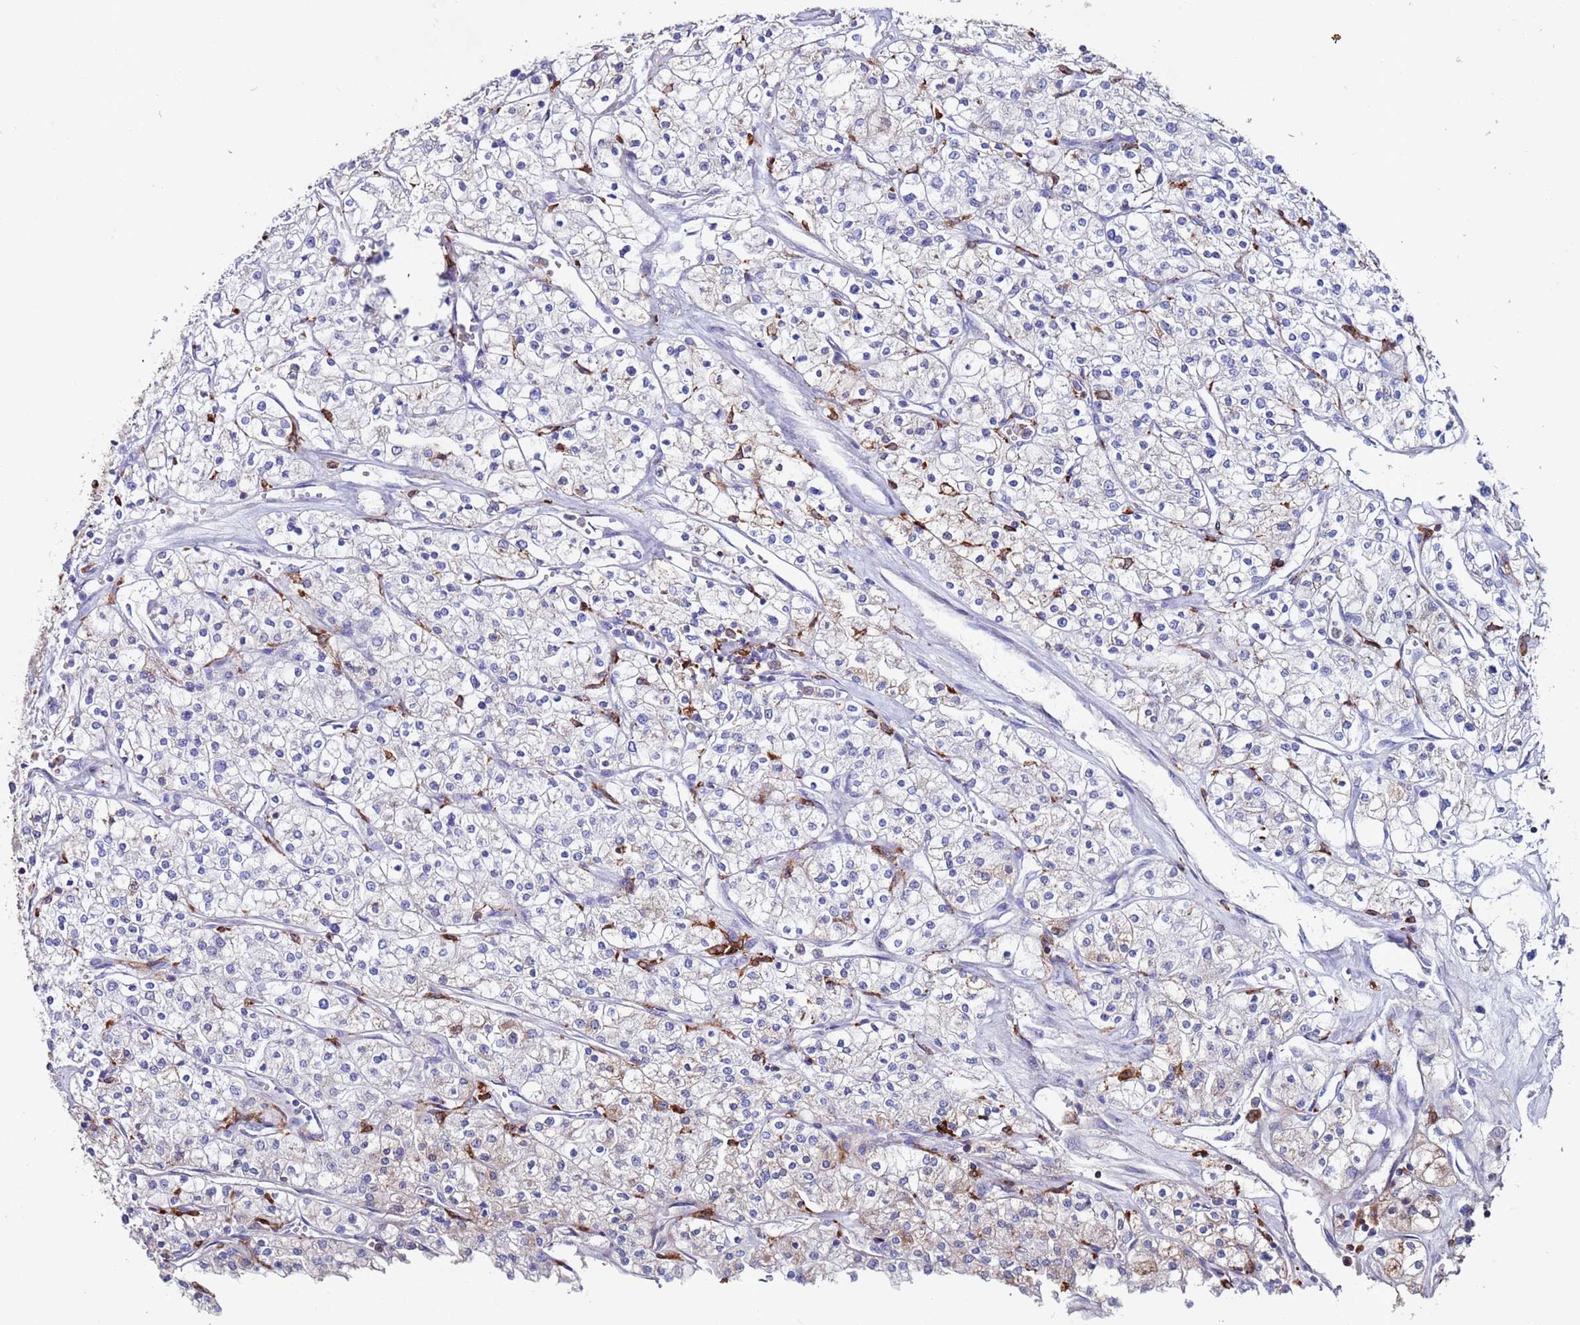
{"staining": {"intensity": "moderate", "quantity": "<25%", "location": "cytoplasmic/membranous"}, "tissue": "renal cancer", "cell_type": "Tumor cells", "image_type": "cancer", "snomed": [{"axis": "morphology", "description": "Adenocarcinoma, NOS"}, {"axis": "topography", "description": "Kidney"}], "caption": "Immunohistochemistry (DAB (3,3'-diaminobenzidine)) staining of human renal adenocarcinoma exhibits moderate cytoplasmic/membranous protein positivity in approximately <25% of tumor cells.", "gene": "GREB1L", "patient": {"sex": "male", "age": 80}}